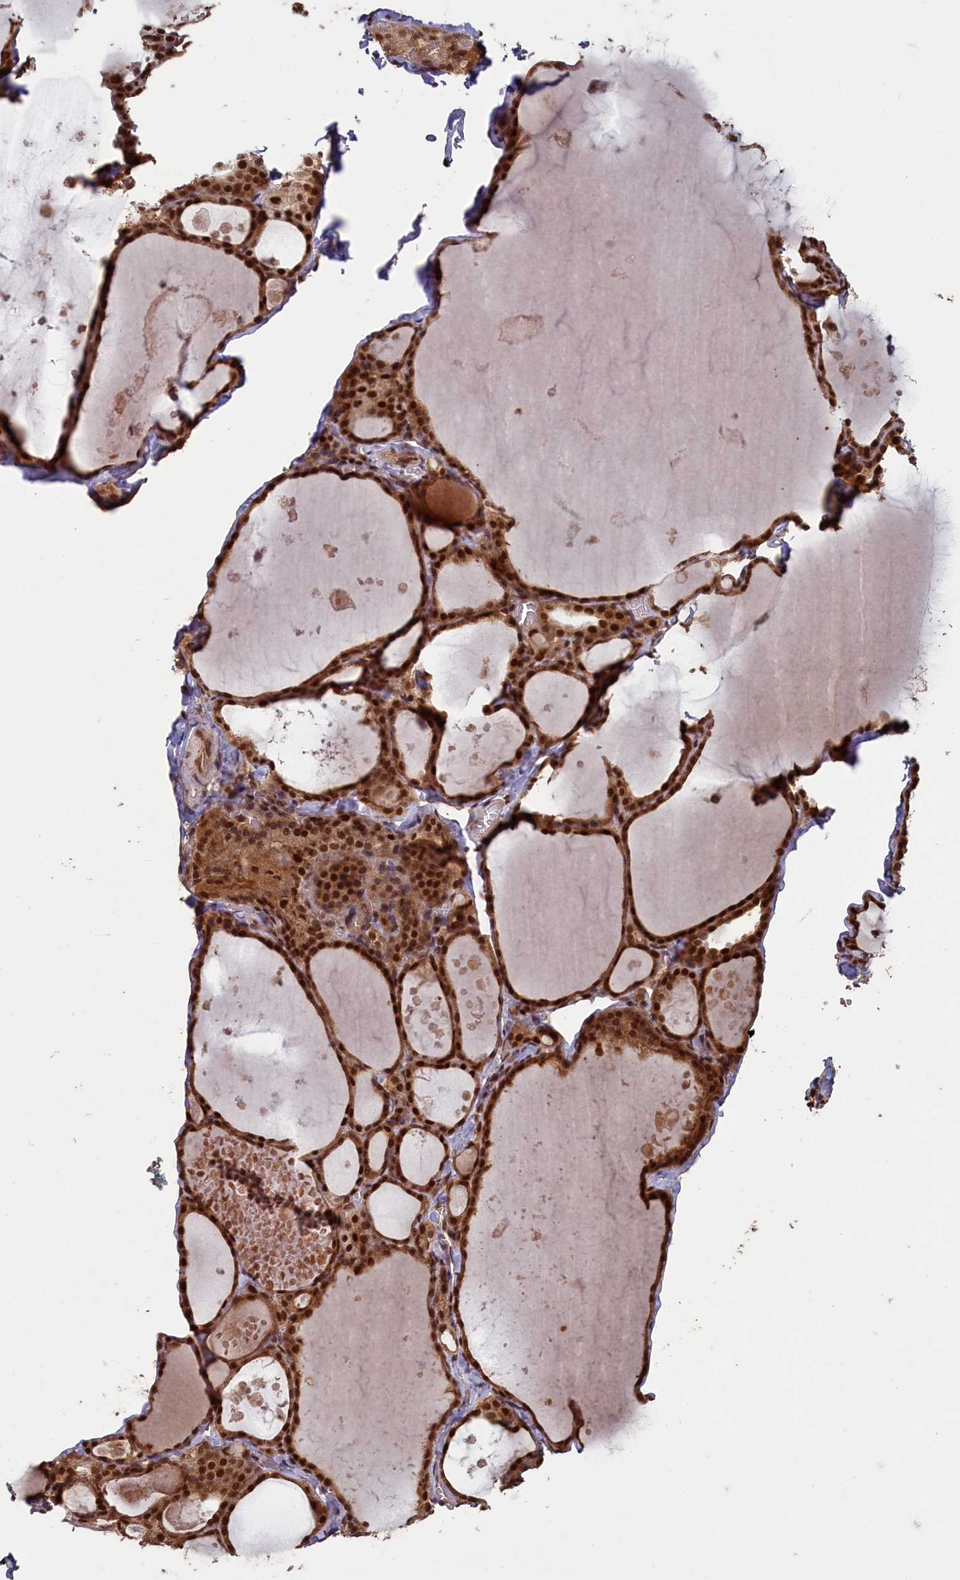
{"staining": {"intensity": "strong", "quantity": ">75%", "location": "cytoplasmic/membranous,nuclear"}, "tissue": "thyroid gland", "cell_type": "Glandular cells", "image_type": "normal", "snomed": [{"axis": "morphology", "description": "Normal tissue, NOS"}, {"axis": "topography", "description": "Thyroid gland"}], "caption": "Brown immunohistochemical staining in unremarkable thyroid gland reveals strong cytoplasmic/membranous,nuclear staining in approximately >75% of glandular cells.", "gene": "NAE1", "patient": {"sex": "male", "age": 56}}